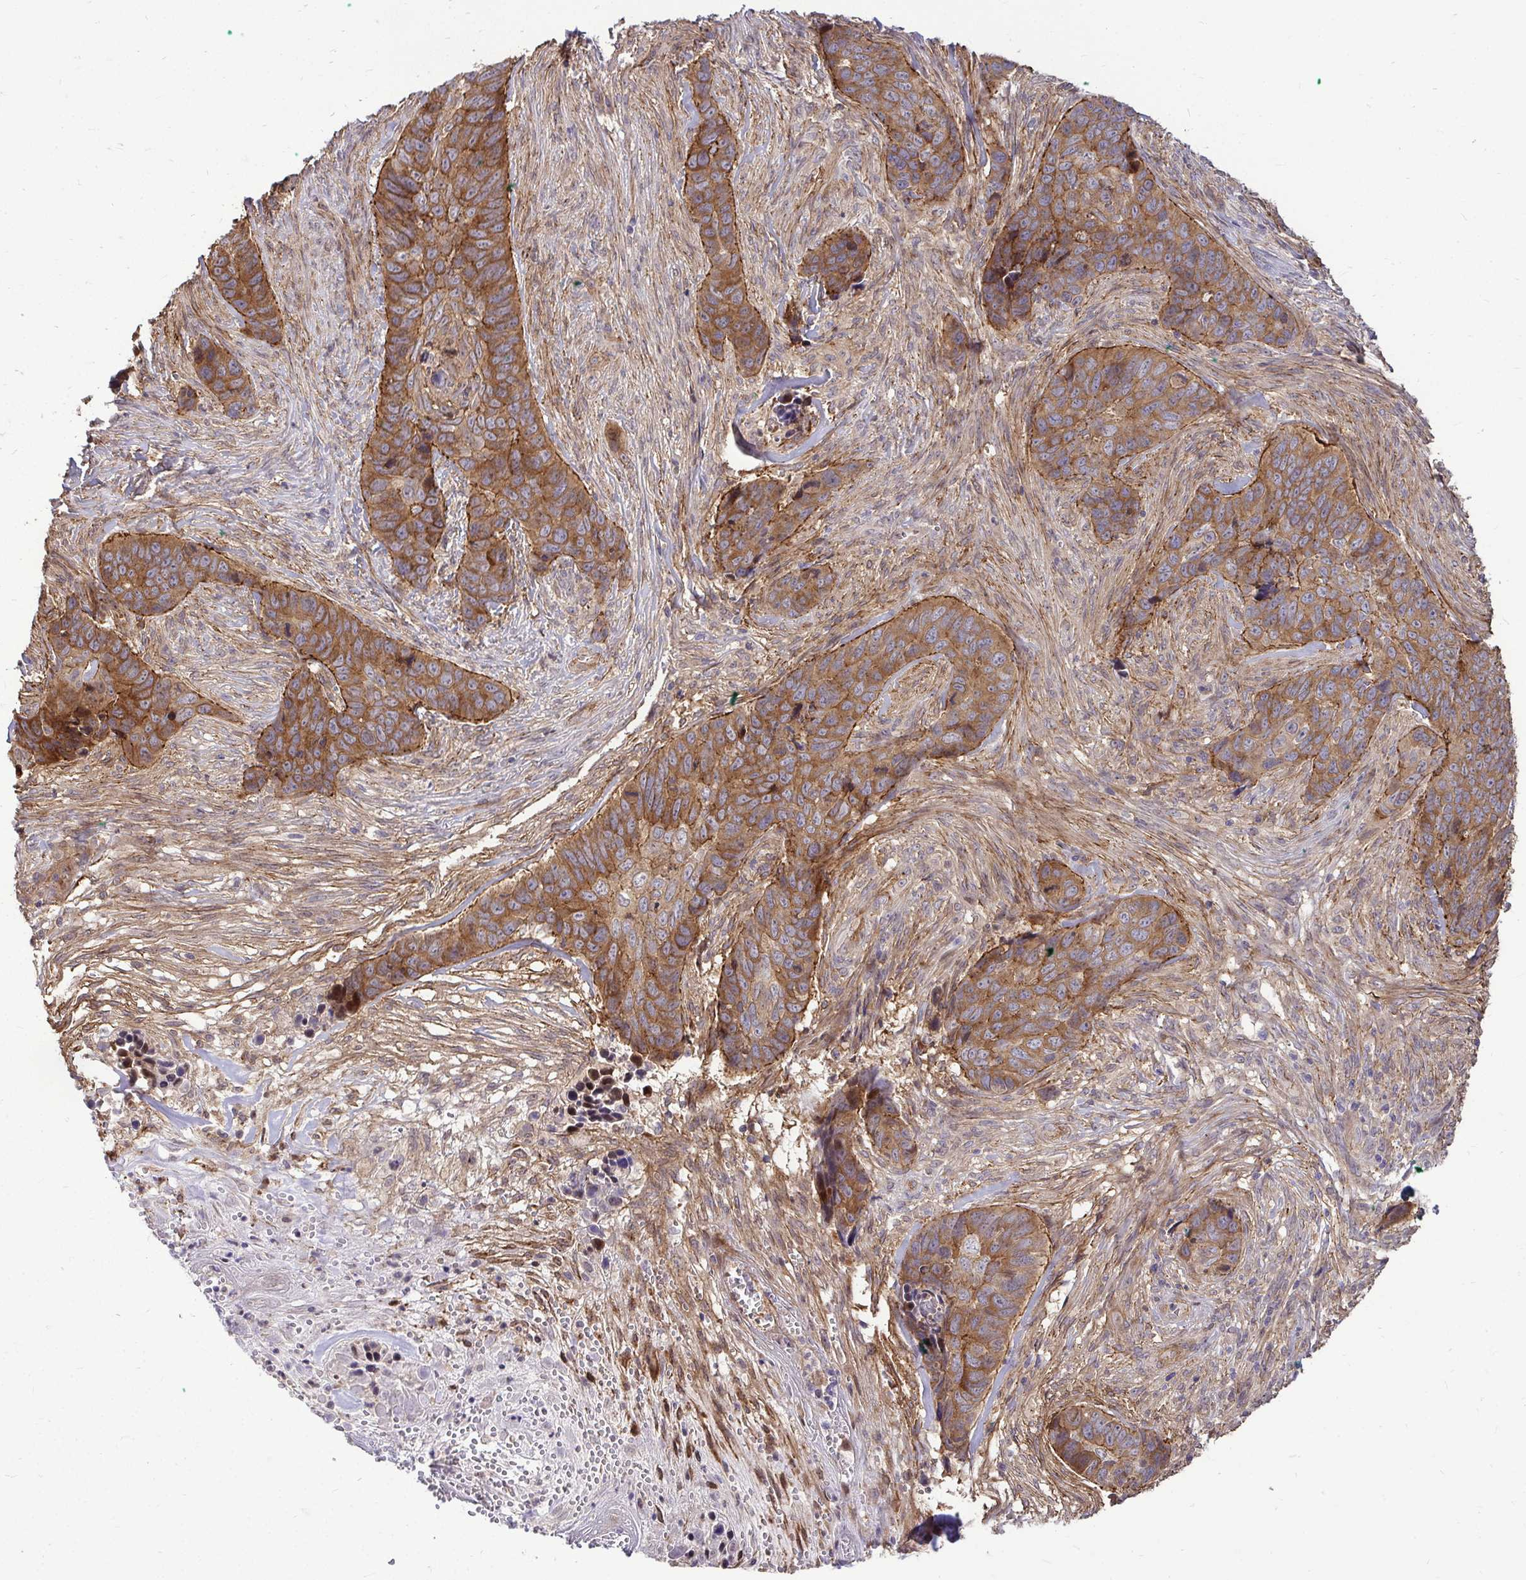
{"staining": {"intensity": "moderate", "quantity": ">75%", "location": "cytoplasmic/membranous"}, "tissue": "skin cancer", "cell_type": "Tumor cells", "image_type": "cancer", "snomed": [{"axis": "morphology", "description": "Basal cell carcinoma"}, {"axis": "topography", "description": "Skin"}], "caption": "Immunohistochemical staining of human basal cell carcinoma (skin) shows moderate cytoplasmic/membranous protein expression in approximately >75% of tumor cells.", "gene": "TRIP6", "patient": {"sex": "female", "age": 82}}